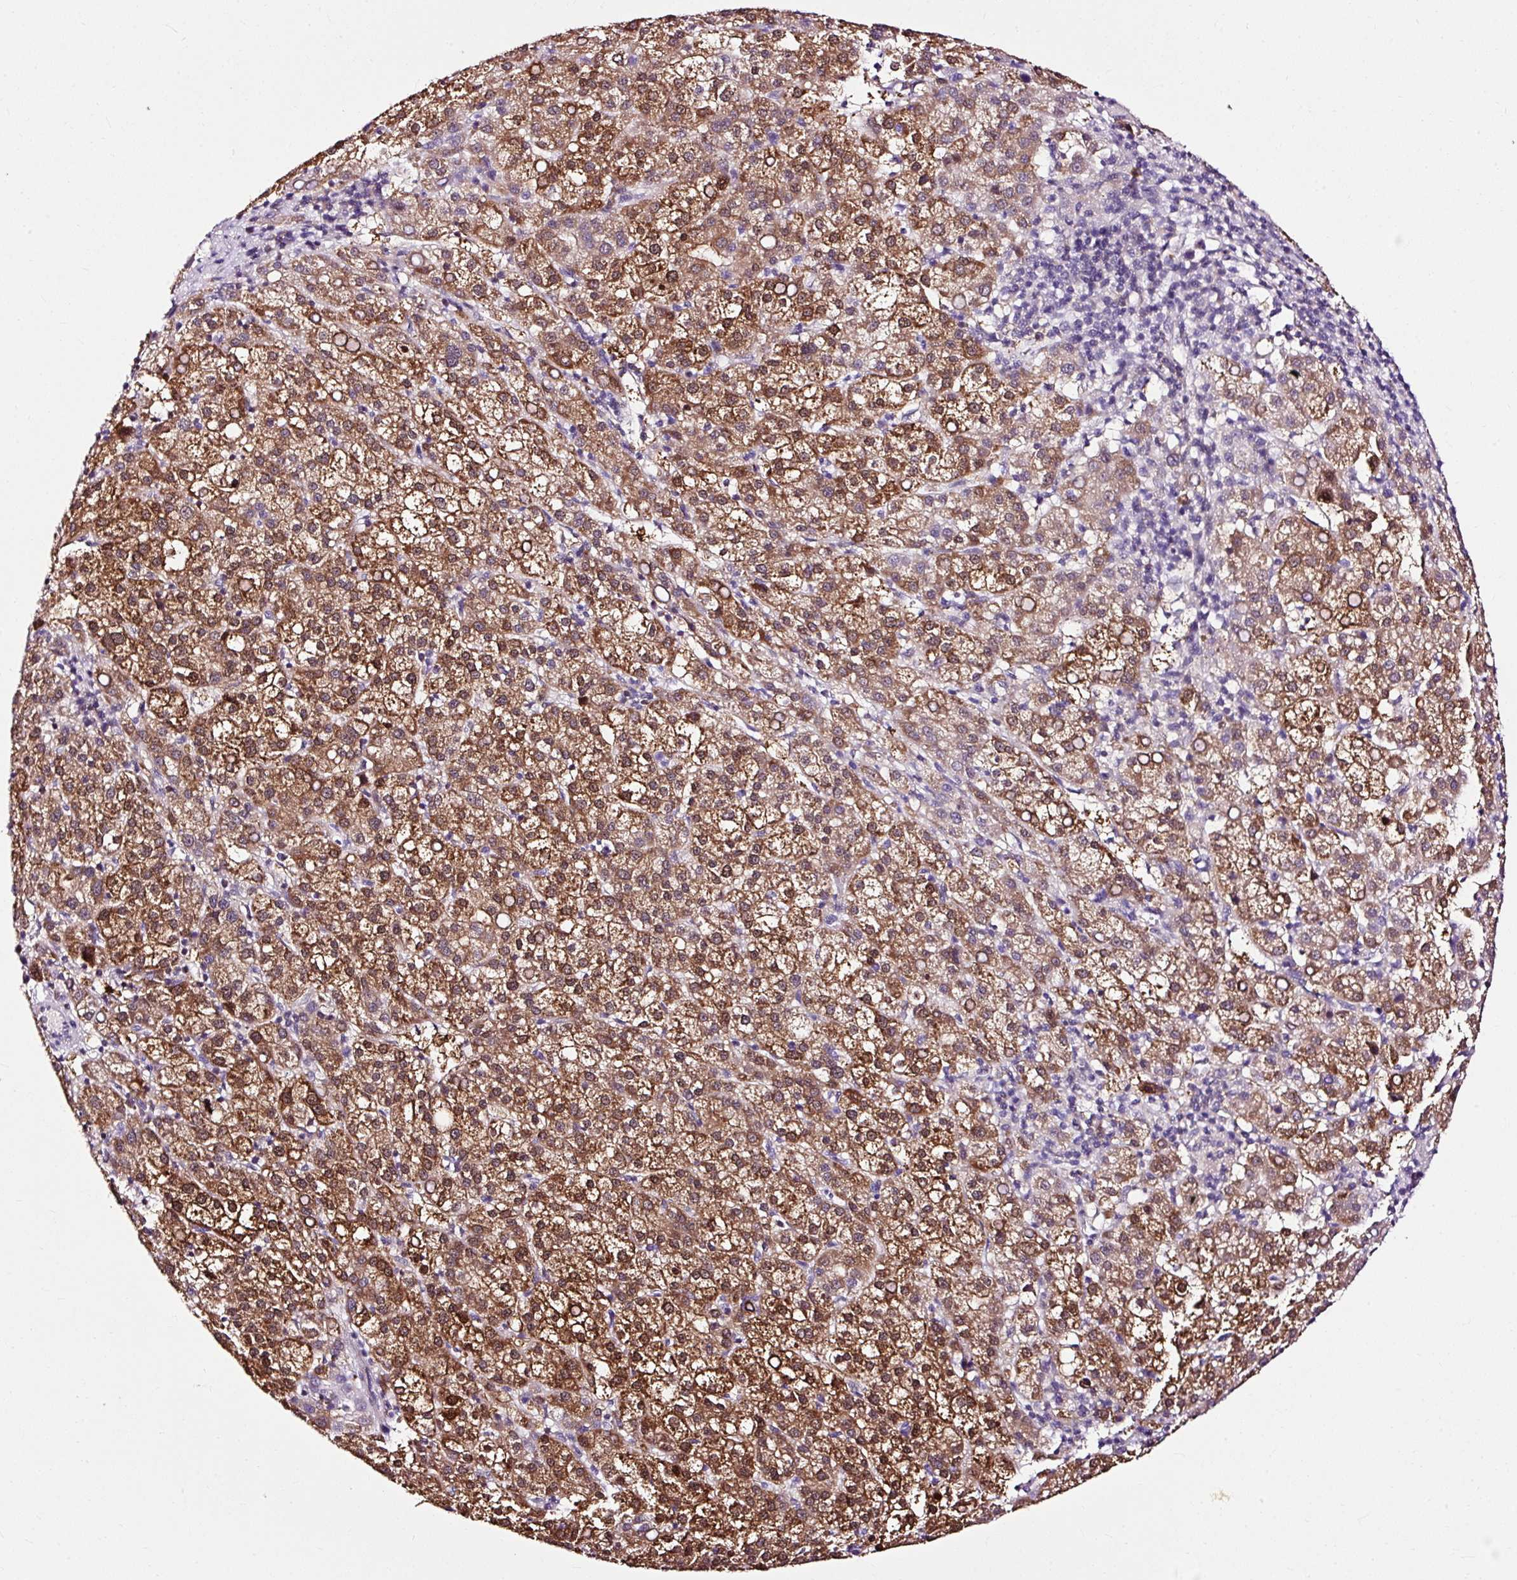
{"staining": {"intensity": "moderate", "quantity": ">75%", "location": "cytoplasmic/membranous,nuclear"}, "tissue": "liver cancer", "cell_type": "Tumor cells", "image_type": "cancer", "snomed": [{"axis": "morphology", "description": "Carcinoma, Hepatocellular, NOS"}, {"axis": "topography", "description": "Liver"}], "caption": "Protein staining of liver cancer tissue displays moderate cytoplasmic/membranous and nuclear positivity in about >75% of tumor cells.", "gene": "CD83", "patient": {"sex": "female", "age": 58}}